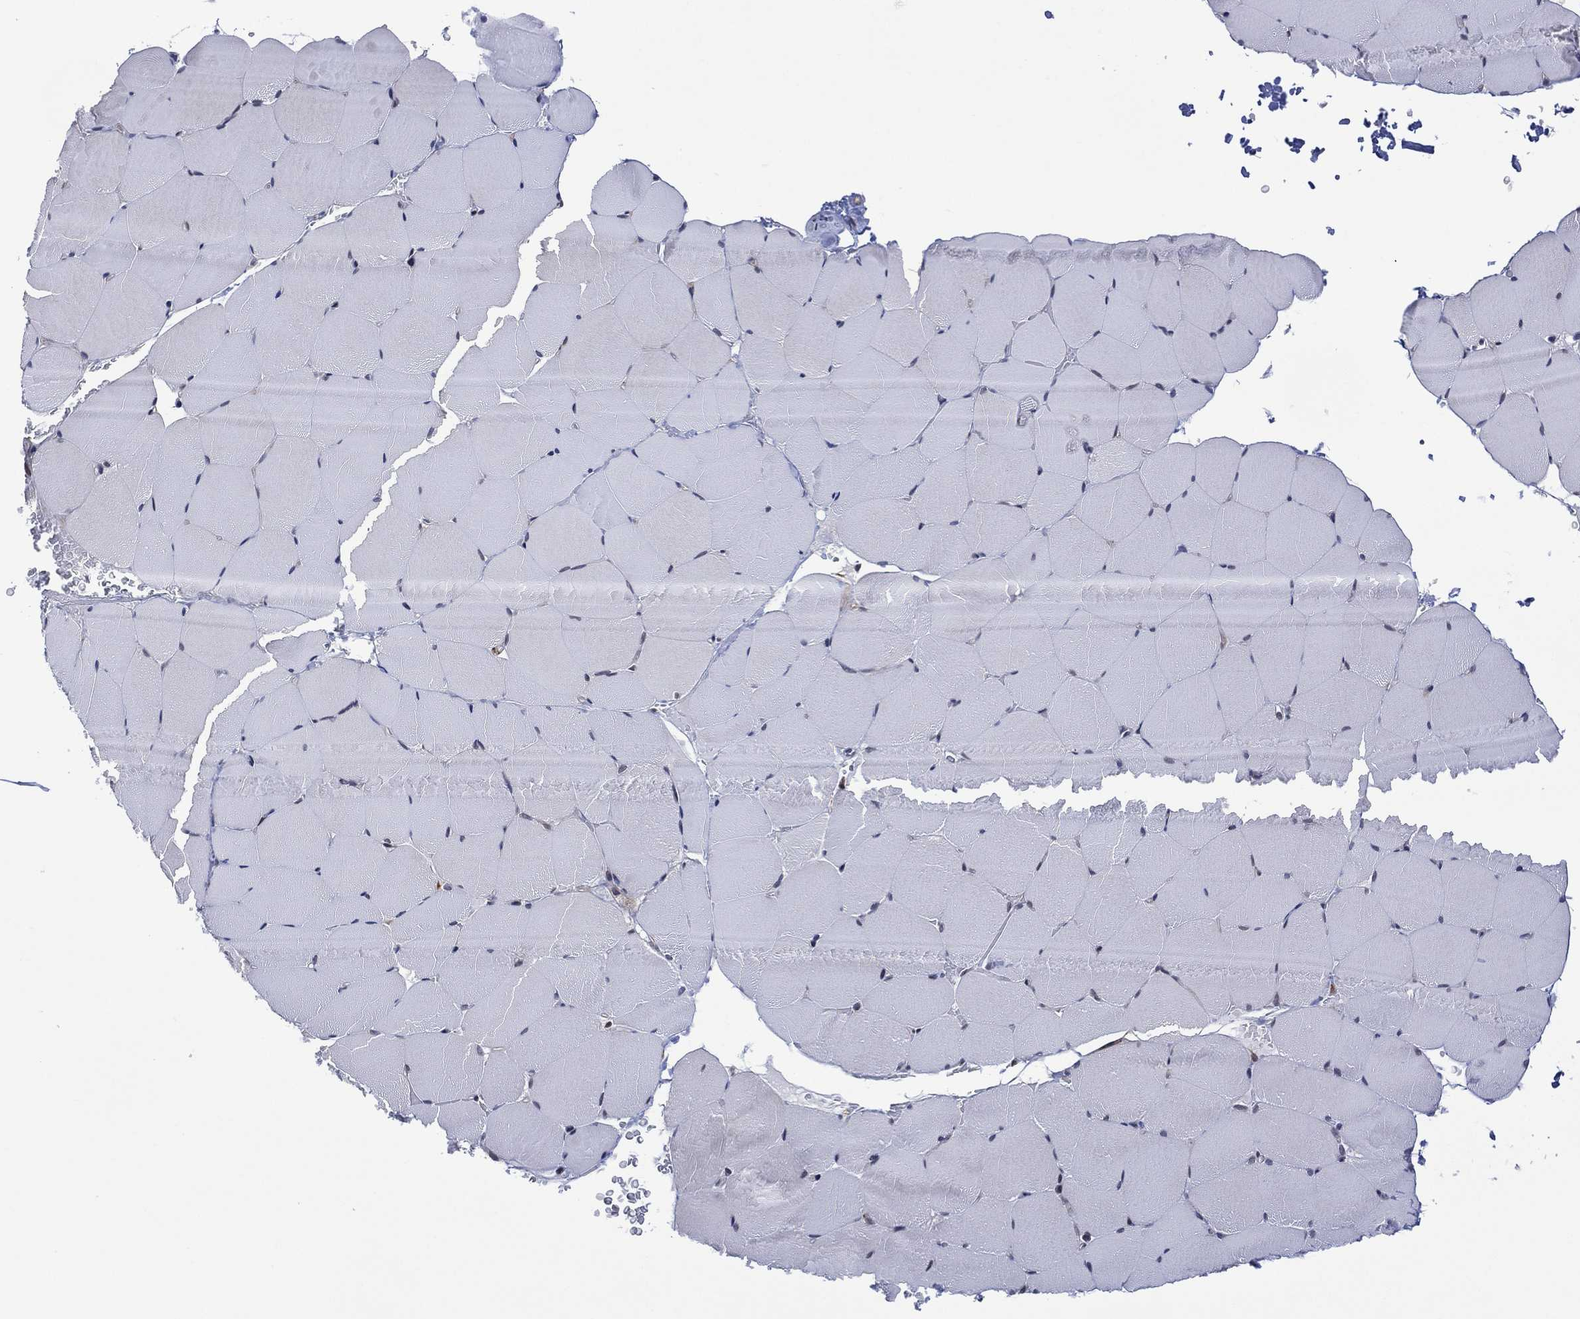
{"staining": {"intensity": "negative", "quantity": "none", "location": "none"}, "tissue": "skeletal muscle", "cell_type": "Myocytes", "image_type": "normal", "snomed": [{"axis": "morphology", "description": "Normal tissue, NOS"}, {"axis": "topography", "description": "Skeletal muscle"}], "caption": "Histopathology image shows no protein expression in myocytes of unremarkable skeletal muscle. Nuclei are stained in blue.", "gene": "DPP4", "patient": {"sex": "female", "age": 37}}